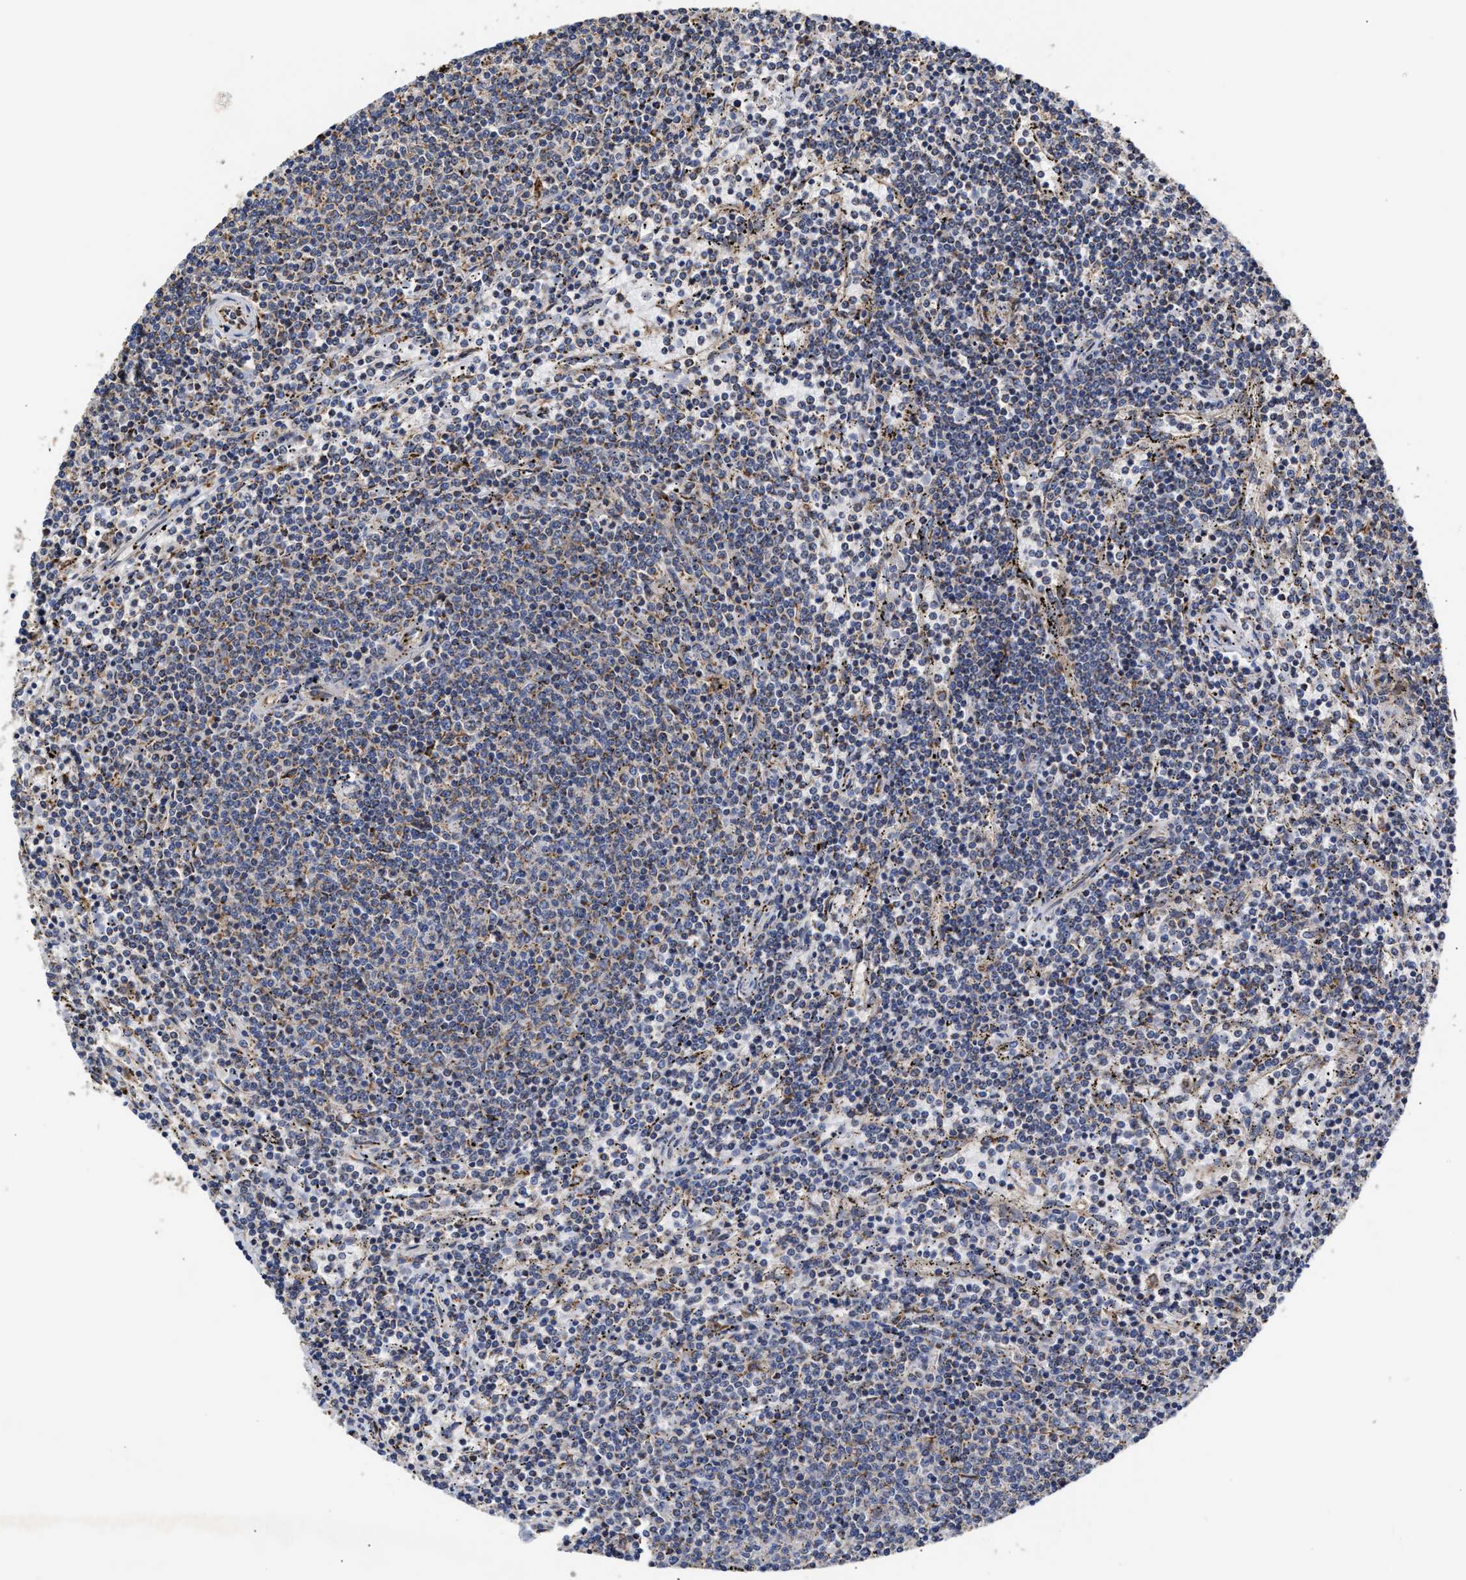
{"staining": {"intensity": "negative", "quantity": "none", "location": "none"}, "tissue": "lymphoma", "cell_type": "Tumor cells", "image_type": "cancer", "snomed": [{"axis": "morphology", "description": "Malignant lymphoma, non-Hodgkin's type, Low grade"}, {"axis": "topography", "description": "Spleen"}], "caption": "The immunohistochemistry (IHC) micrograph has no significant positivity in tumor cells of lymphoma tissue.", "gene": "MALSU1", "patient": {"sex": "female", "age": 50}}